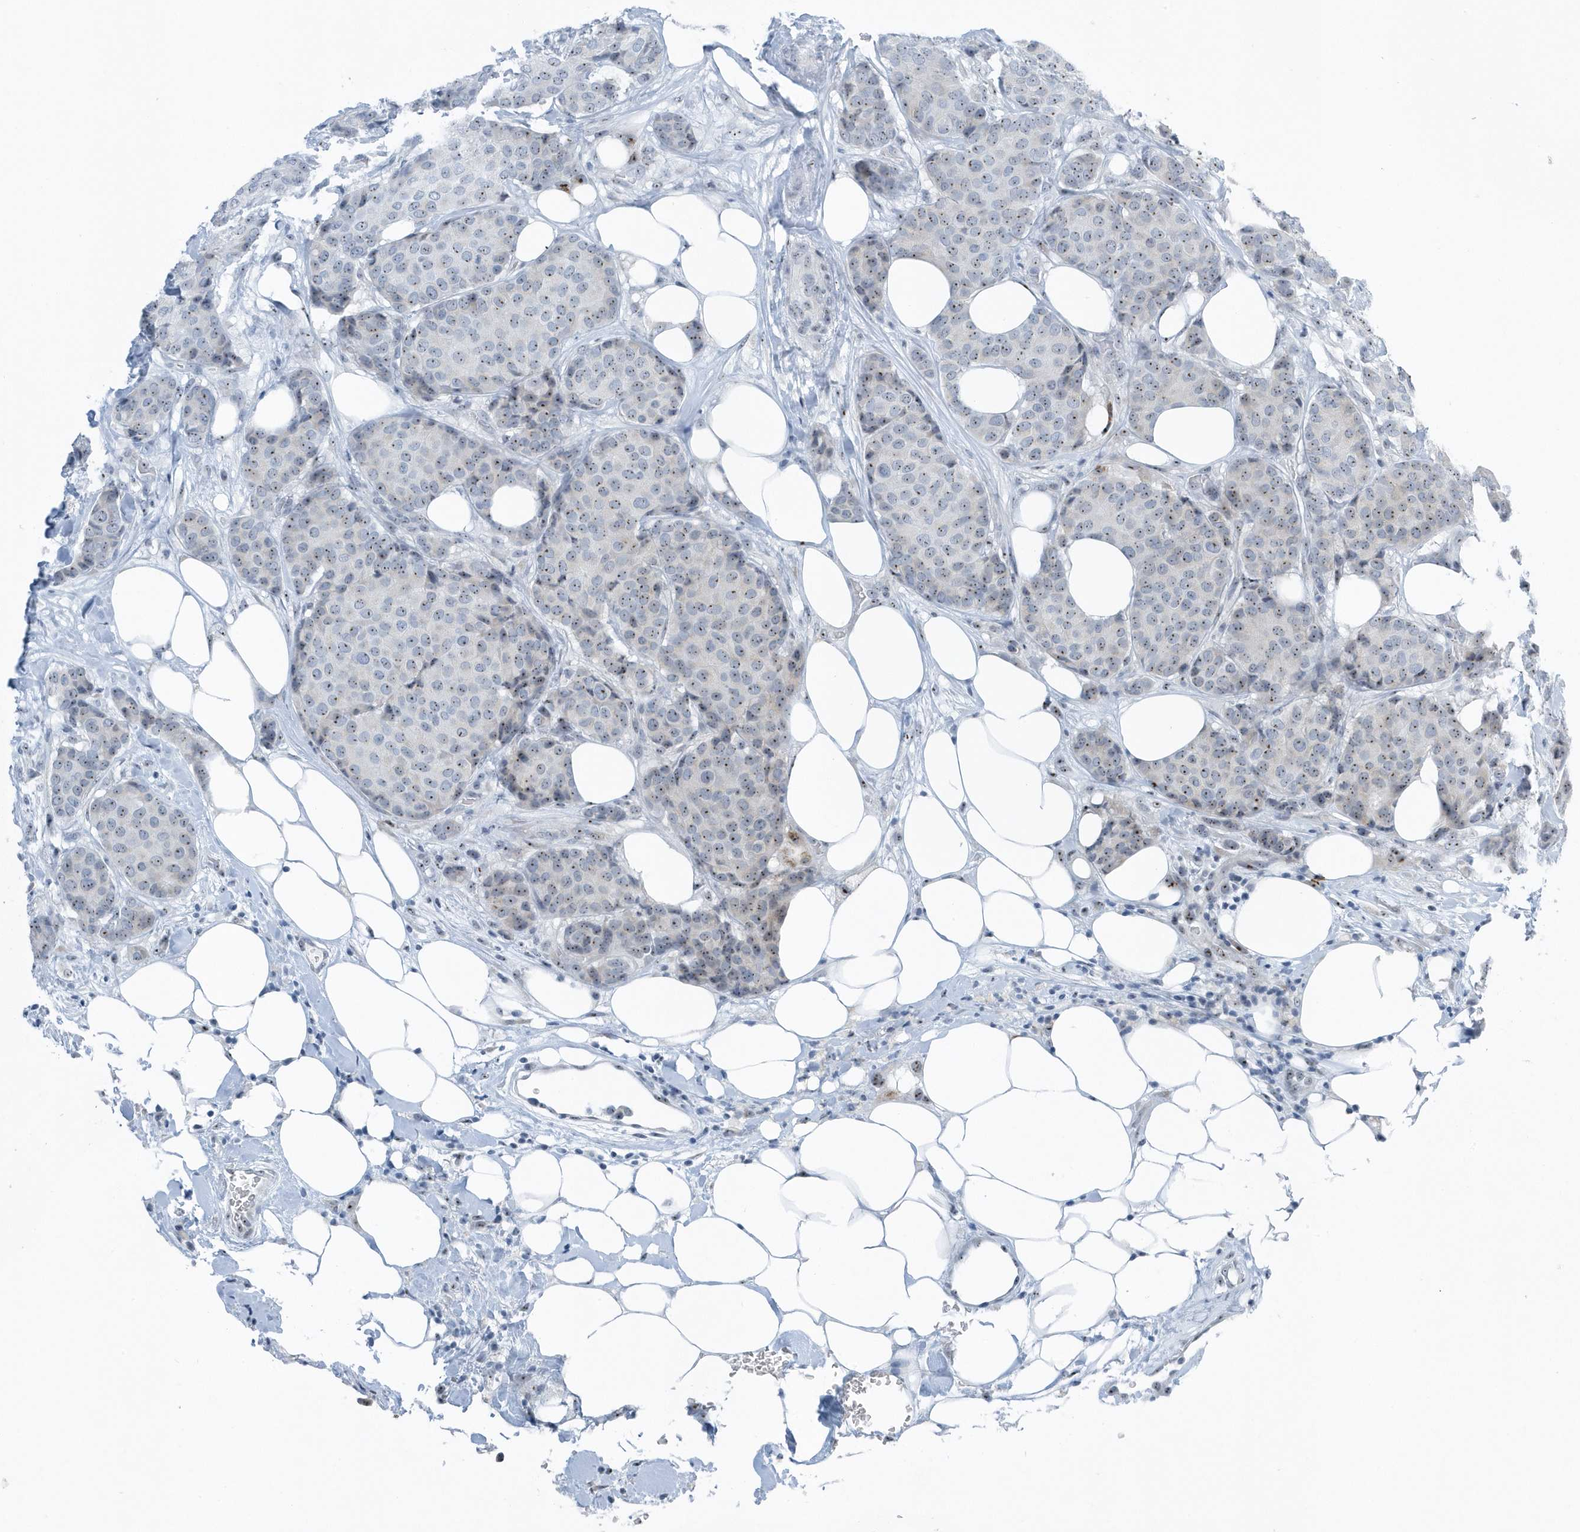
{"staining": {"intensity": "weak", "quantity": "25%-75%", "location": "nuclear"}, "tissue": "breast cancer", "cell_type": "Tumor cells", "image_type": "cancer", "snomed": [{"axis": "morphology", "description": "Duct carcinoma"}, {"axis": "topography", "description": "Breast"}], "caption": "Breast cancer stained with DAB (3,3'-diaminobenzidine) immunohistochemistry reveals low levels of weak nuclear positivity in approximately 25%-75% of tumor cells.", "gene": "RPF2", "patient": {"sex": "female", "age": 75}}